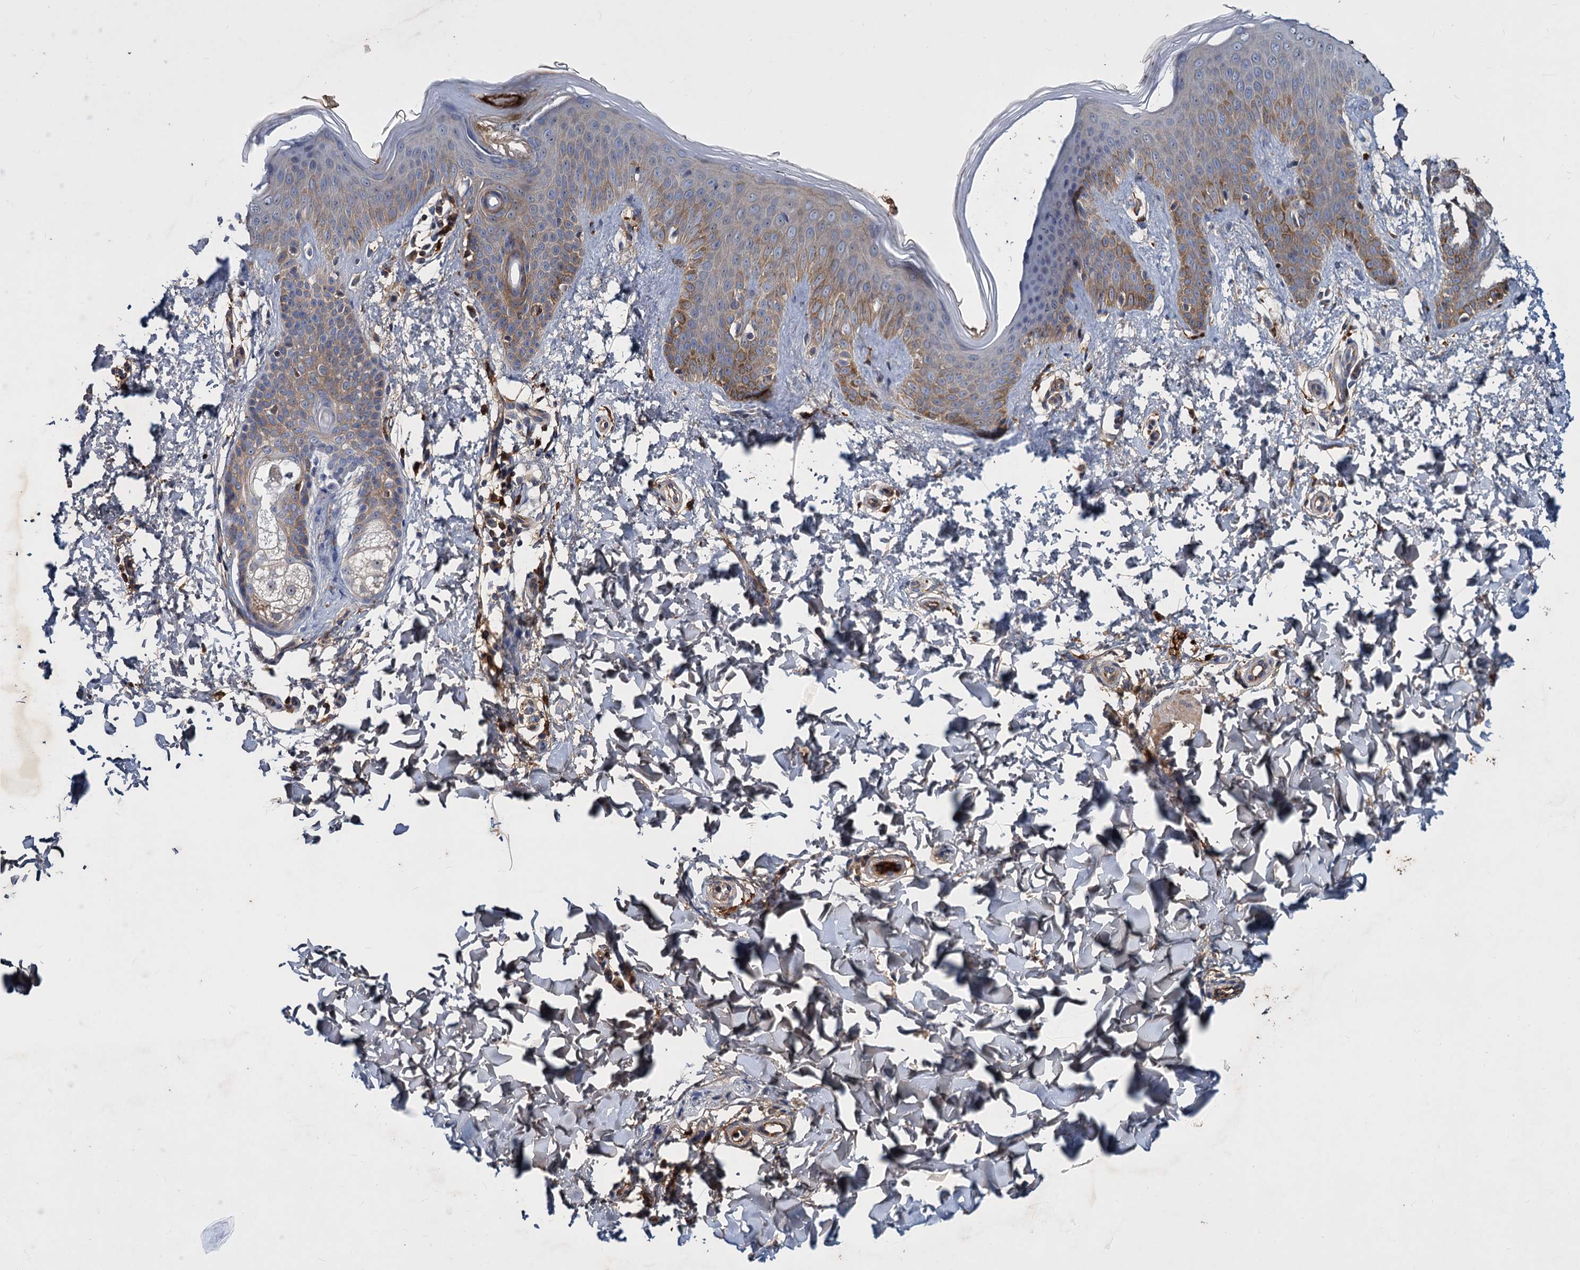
{"staining": {"intensity": "negative", "quantity": "none", "location": "none"}, "tissue": "skin", "cell_type": "Fibroblasts", "image_type": "normal", "snomed": [{"axis": "morphology", "description": "Normal tissue, NOS"}, {"axis": "topography", "description": "Skin"}], "caption": "A high-resolution image shows IHC staining of normal skin, which shows no significant expression in fibroblasts.", "gene": "CHRD", "patient": {"sex": "male", "age": 36}}